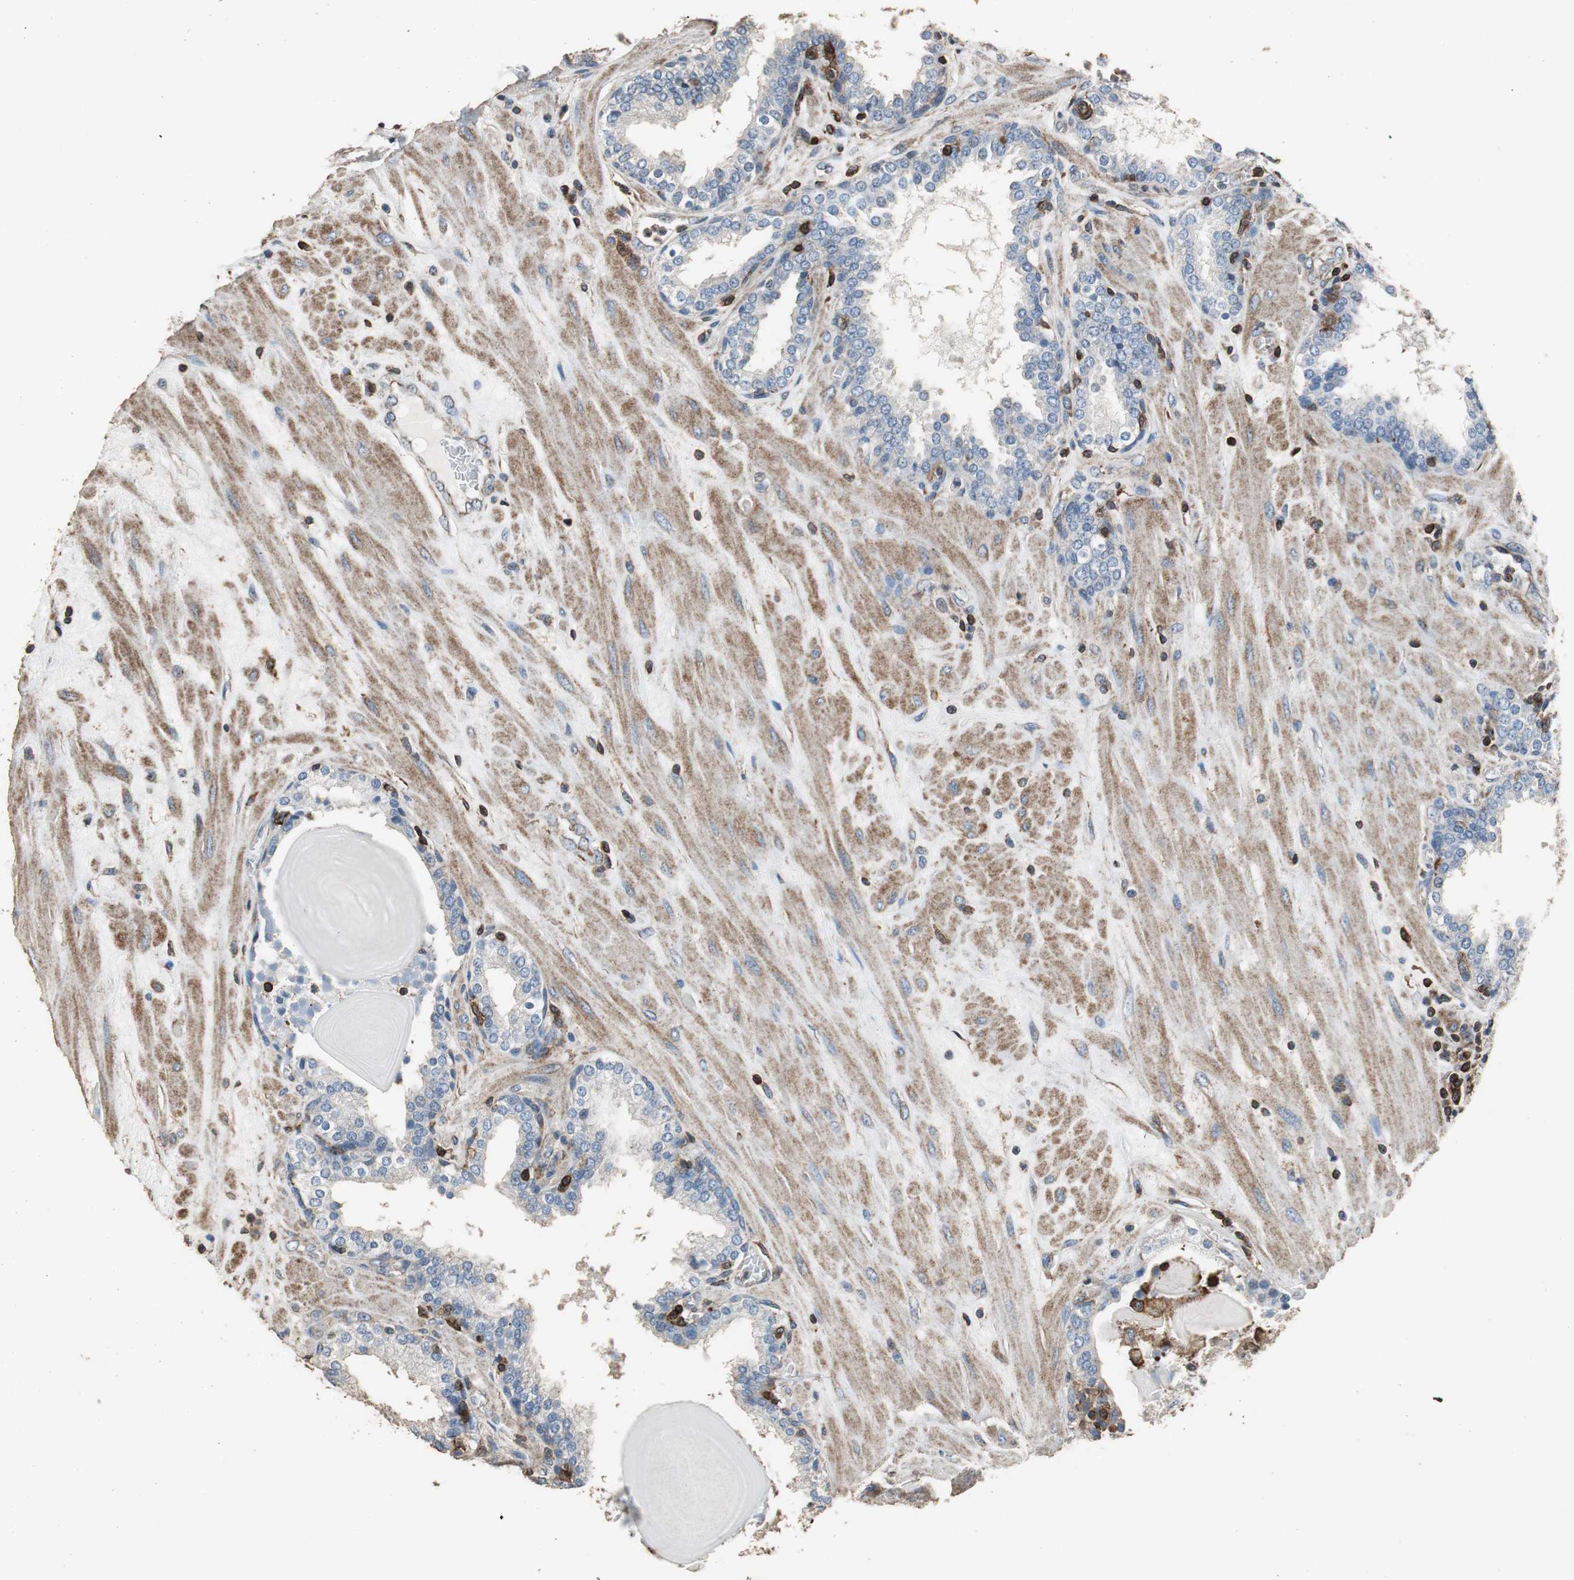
{"staining": {"intensity": "moderate", "quantity": "<25%", "location": "cytoplasmic/membranous"}, "tissue": "prostate", "cell_type": "Glandular cells", "image_type": "normal", "snomed": [{"axis": "morphology", "description": "Normal tissue, NOS"}, {"axis": "topography", "description": "Prostate"}], "caption": "A high-resolution histopathology image shows immunohistochemistry staining of normal prostate, which reveals moderate cytoplasmic/membranous staining in approximately <25% of glandular cells. (IHC, brightfield microscopy, high magnification).", "gene": "PRKRA", "patient": {"sex": "male", "age": 51}}